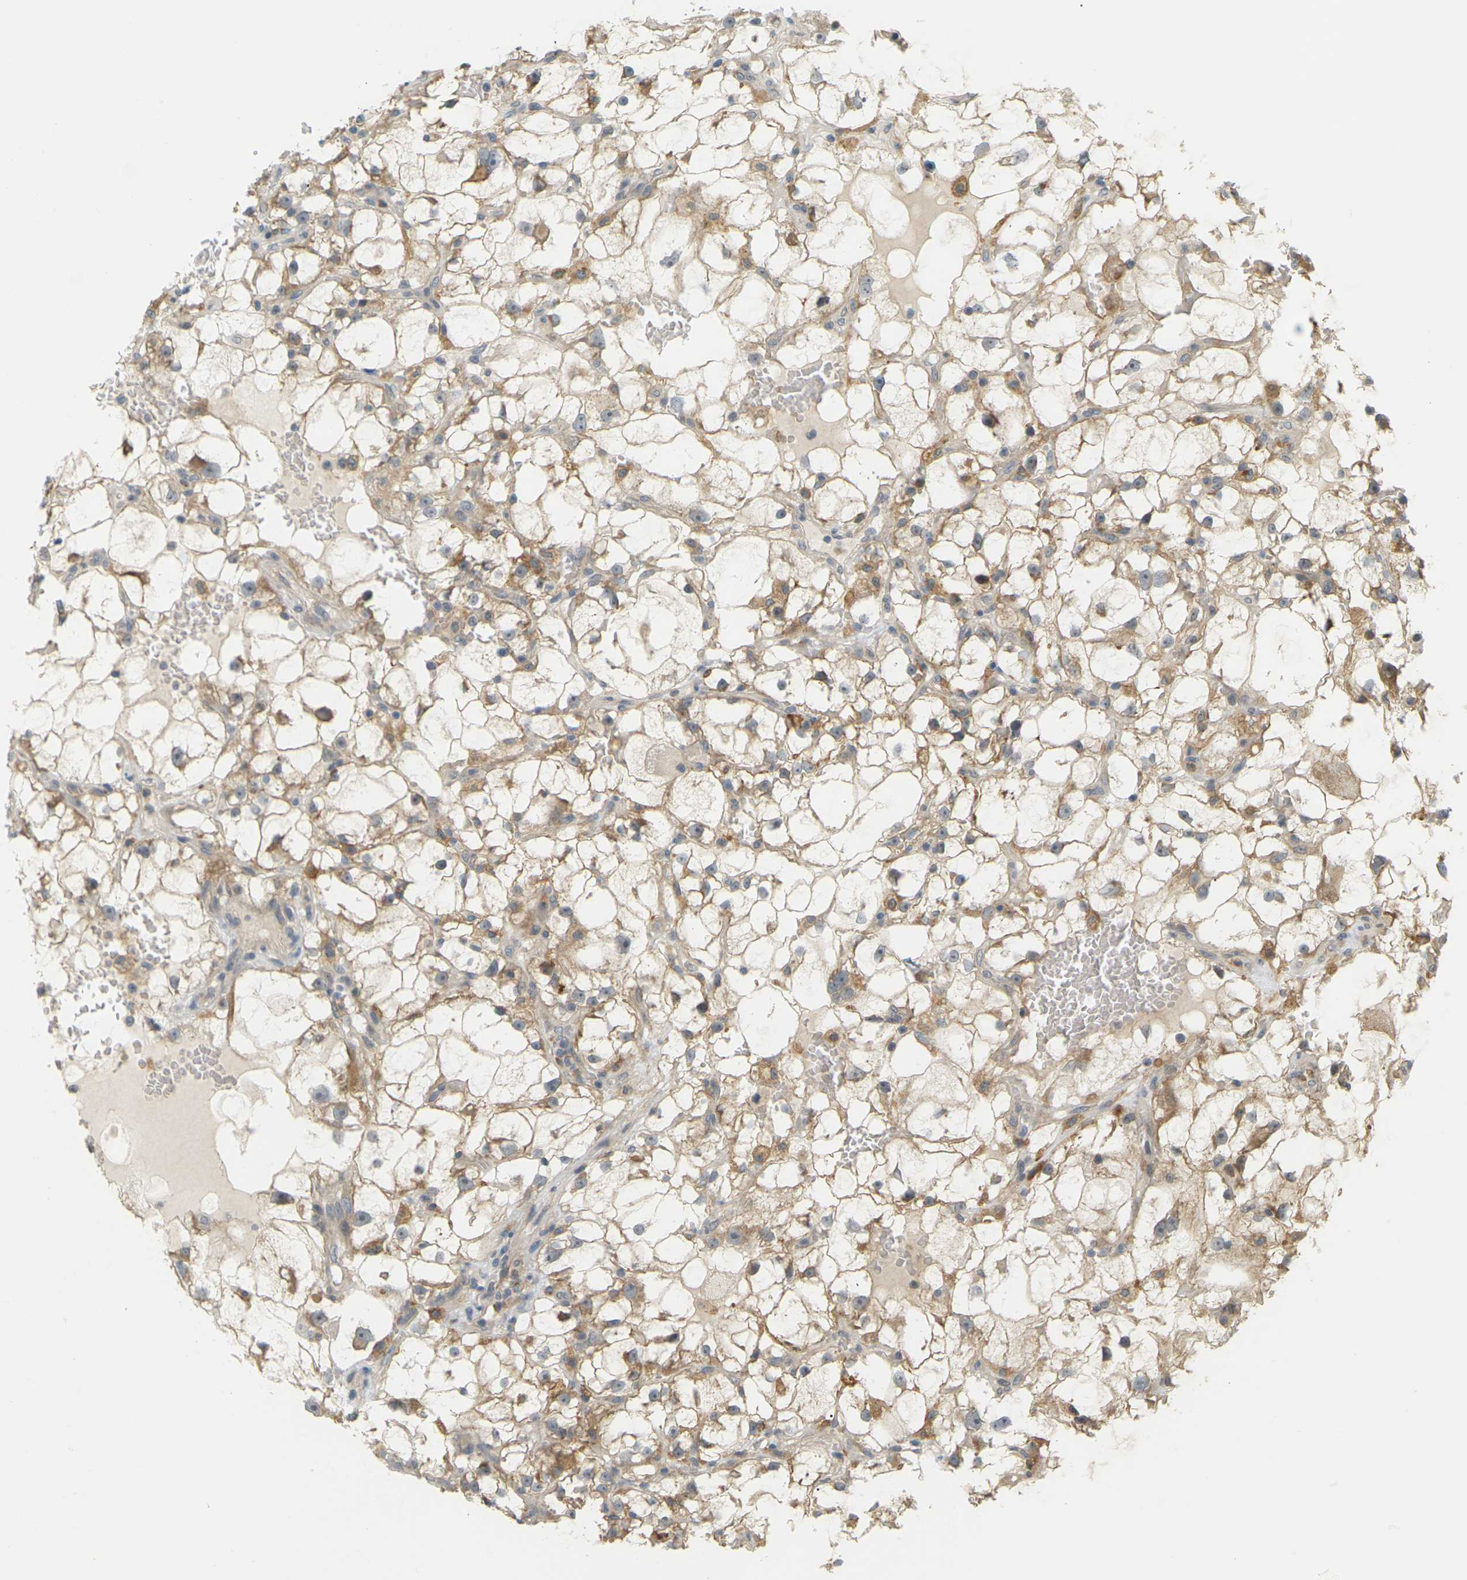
{"staining": {"intensity": "moderate", "quantity": ">75%", "location": "cytoplasmic/membranous"}, "tissue": "renal cancer", "cell_type": "Tumor cells", "image_type": "cancer", "snomed": [{"axis": "morphology", "description": "Adenocarcinoma, NOS"}, {"axis": "topography", "description": "Kidney"}], "caption": "This histopathology image exhibits immunohistochemistry (IHC) staining of renal cancer (adenocarcinoma), with medium moderate cytoplasmic/membranous staining in about >75% of tumor cells.", "gene": "SOCS6", "patient": {"sex": "female", "age": 60}}